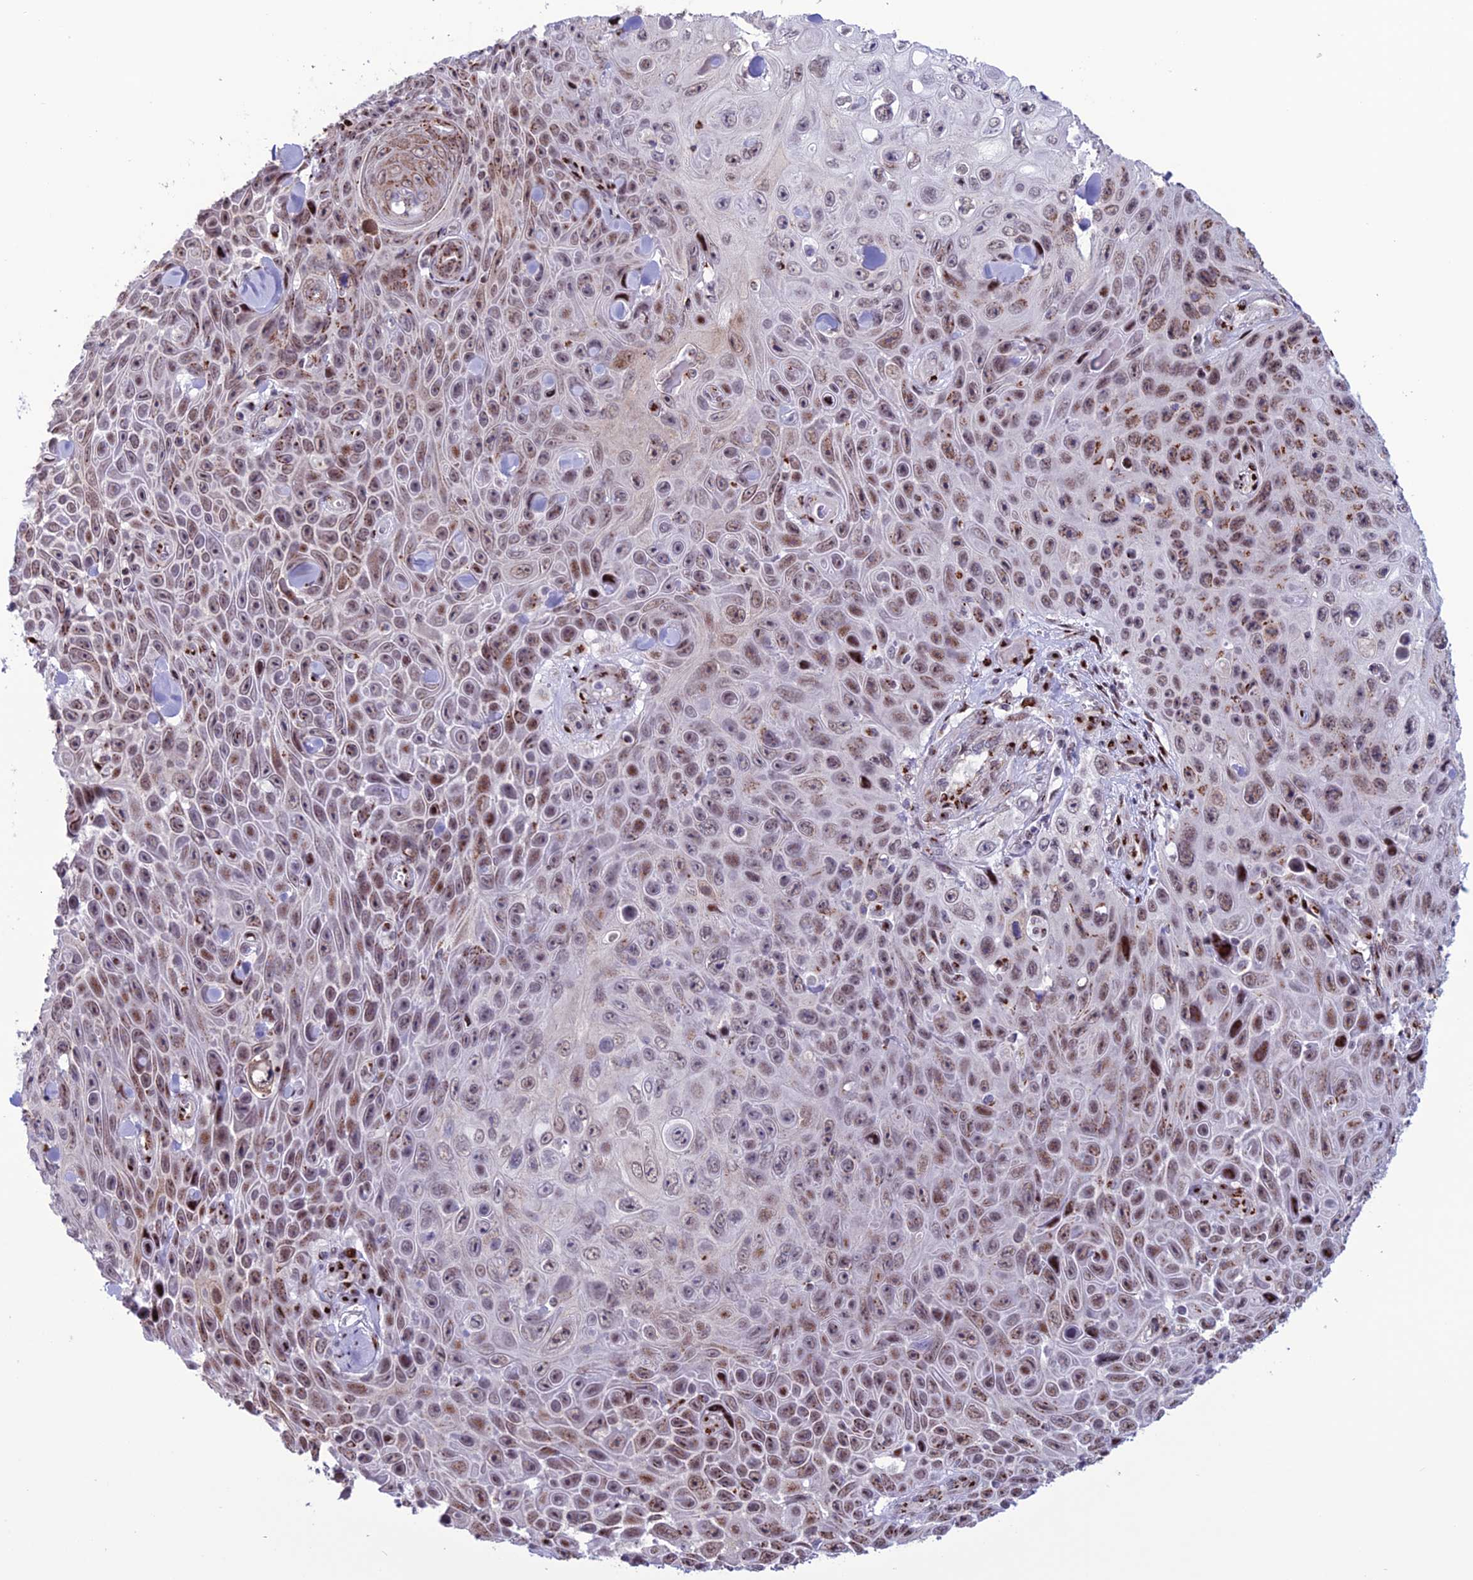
{"staining": {"intensity": "moderate", "quantity": "25%-75%", "location": "cytoplasmic/membranous,nuclear"}, "tissue": "skin cancer", "cell_type": "Tumor cells", "image_type": "cancer", "snomed": [{"axis": "morphology", "description": "Squamous cell carcinoma, NOS"}, {"axis": "topography", "description": "Skin"}], "caption": "Immunohistochemistry (IHC) (DAB (3,3'-diaminobenzidine)) staining of skin cancer (squamous cell carcinoma) shows moderate cytoplasmic/membranous and nuclear protein positivity in about 25%-75% of tumor cells.", "gene": "PLEKHA4", "patient": {"sex": "male", "age": 82}}